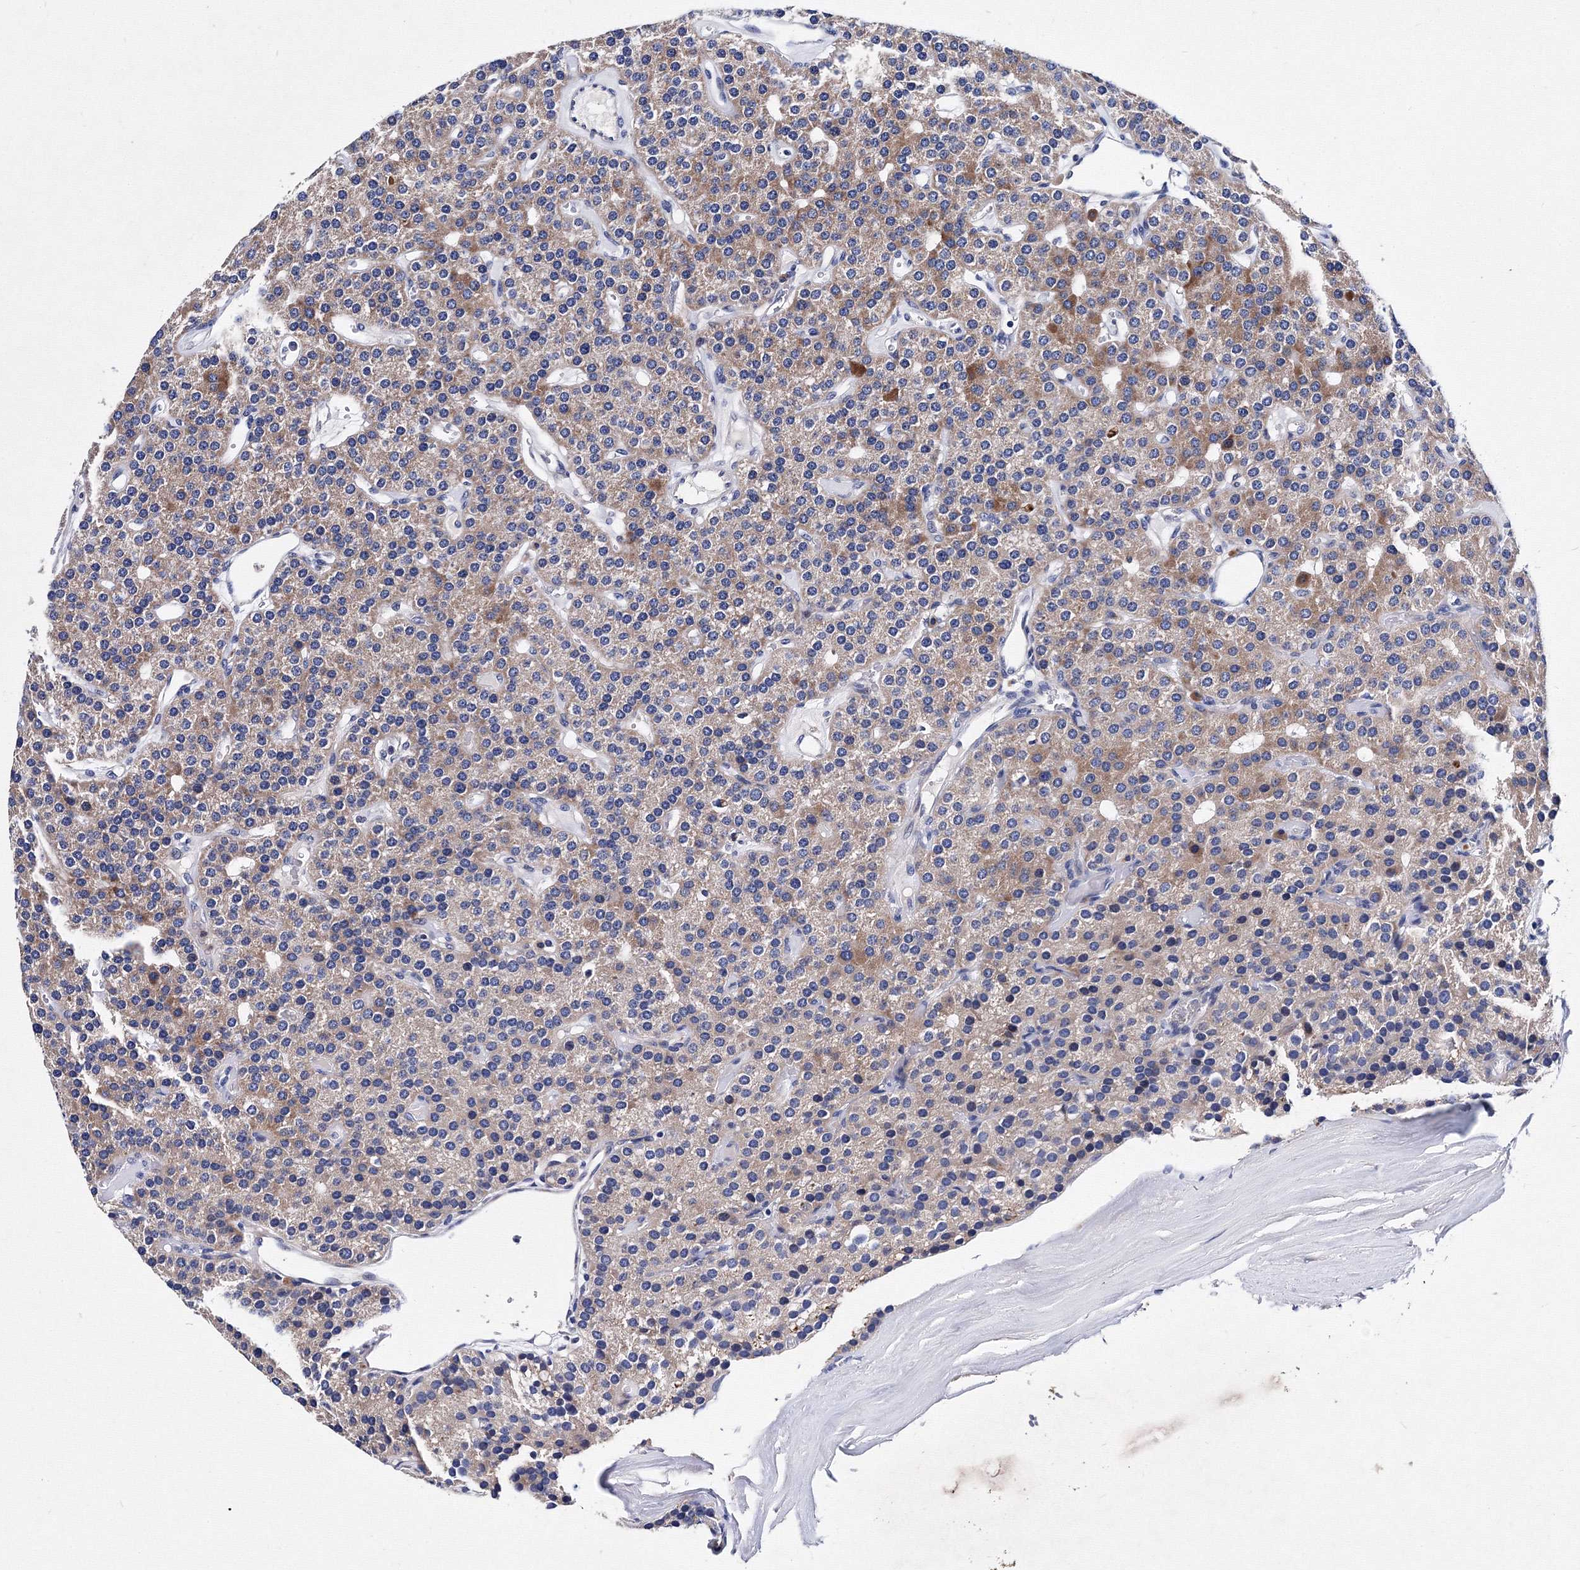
{"staining": {"intensity": "moderate", "quantity": "25%-75%", "location": "cytoplasmic/membranous"}, "tissue": "parathyroid gland", "cell_type": "Glandular cells", "image_type": "normal", "snomed": [{"axis": "morphology", "description": "Normal tissue, NOS"}, {"axis": "morphology", "description": "Adenoma, NOS"}, {"axis": "topography", "description": "Parathyroid gland"}], "caption": "High-magnification brightfield microscopy of unremarkable parathyroid gland stained with DAB (3,3'-diaminobenzidine) (brown) and counterstained with hematoxylin (blue). glandular cells exhibit moderate cytoplasmic/membranous staining is seen in about25%-75% of cells.", "gene": "TRPM2", "patient": {"sex": "female", "age": 86}}